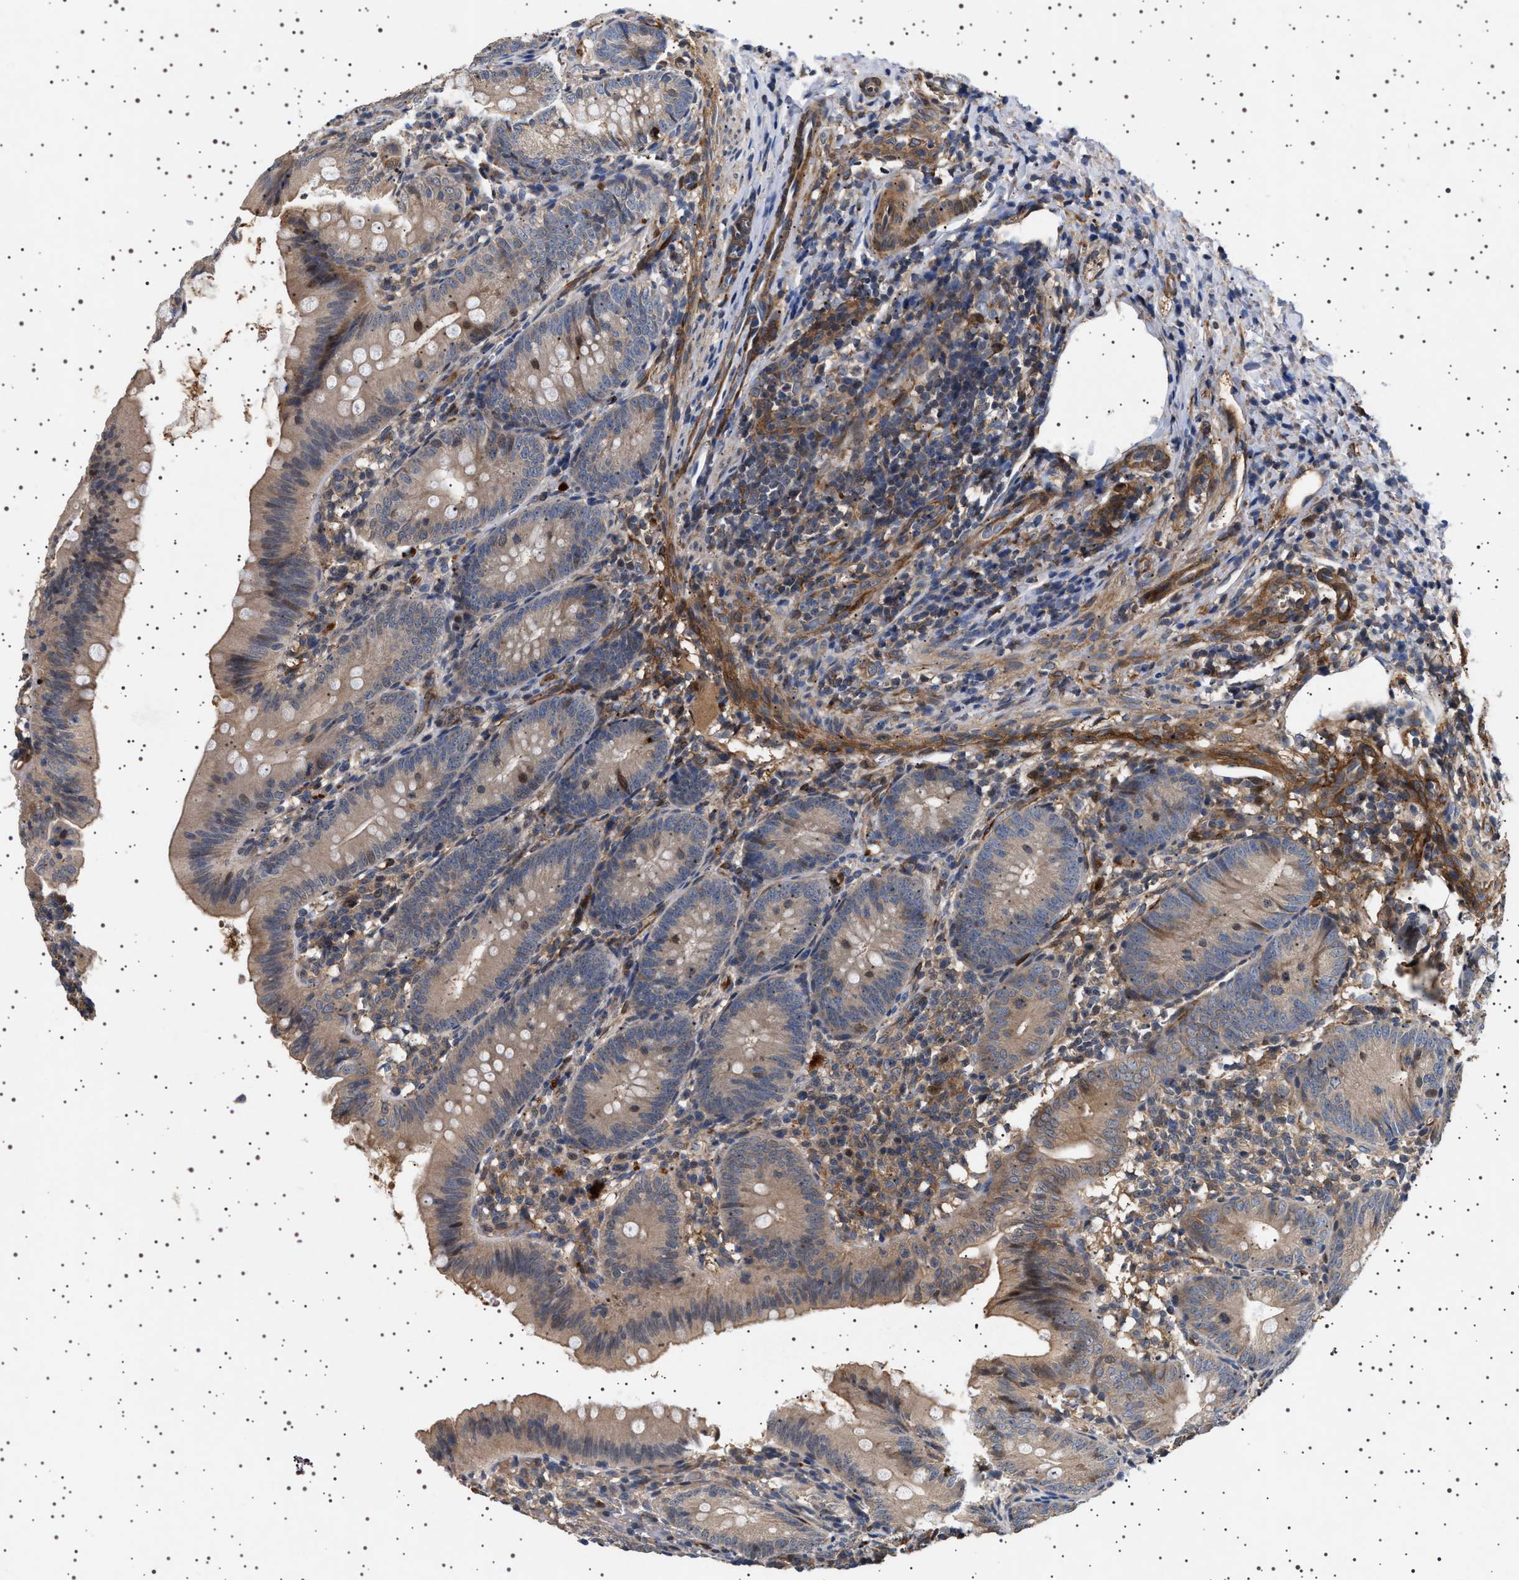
{"staining": {"intensity": "weak", "quantity": ">75%", "location": "cytoplasmic/membranous"}, "tissue": "appendix", "cell_type": "Glandular cells", "image_type": "normal", "snomed": [{"axis": "morphology", "description": "Normal tissue, NOS"}, {"axis": "topography", "description": "Appendix"}], "caption": "Appendix stained with a brown dye reveals weak cytoplasmic/membranous positive positivity in about >75% of glandular cells.", "gene": "GUCY1B1", "patient": {"sex": "male", "age": 1}}